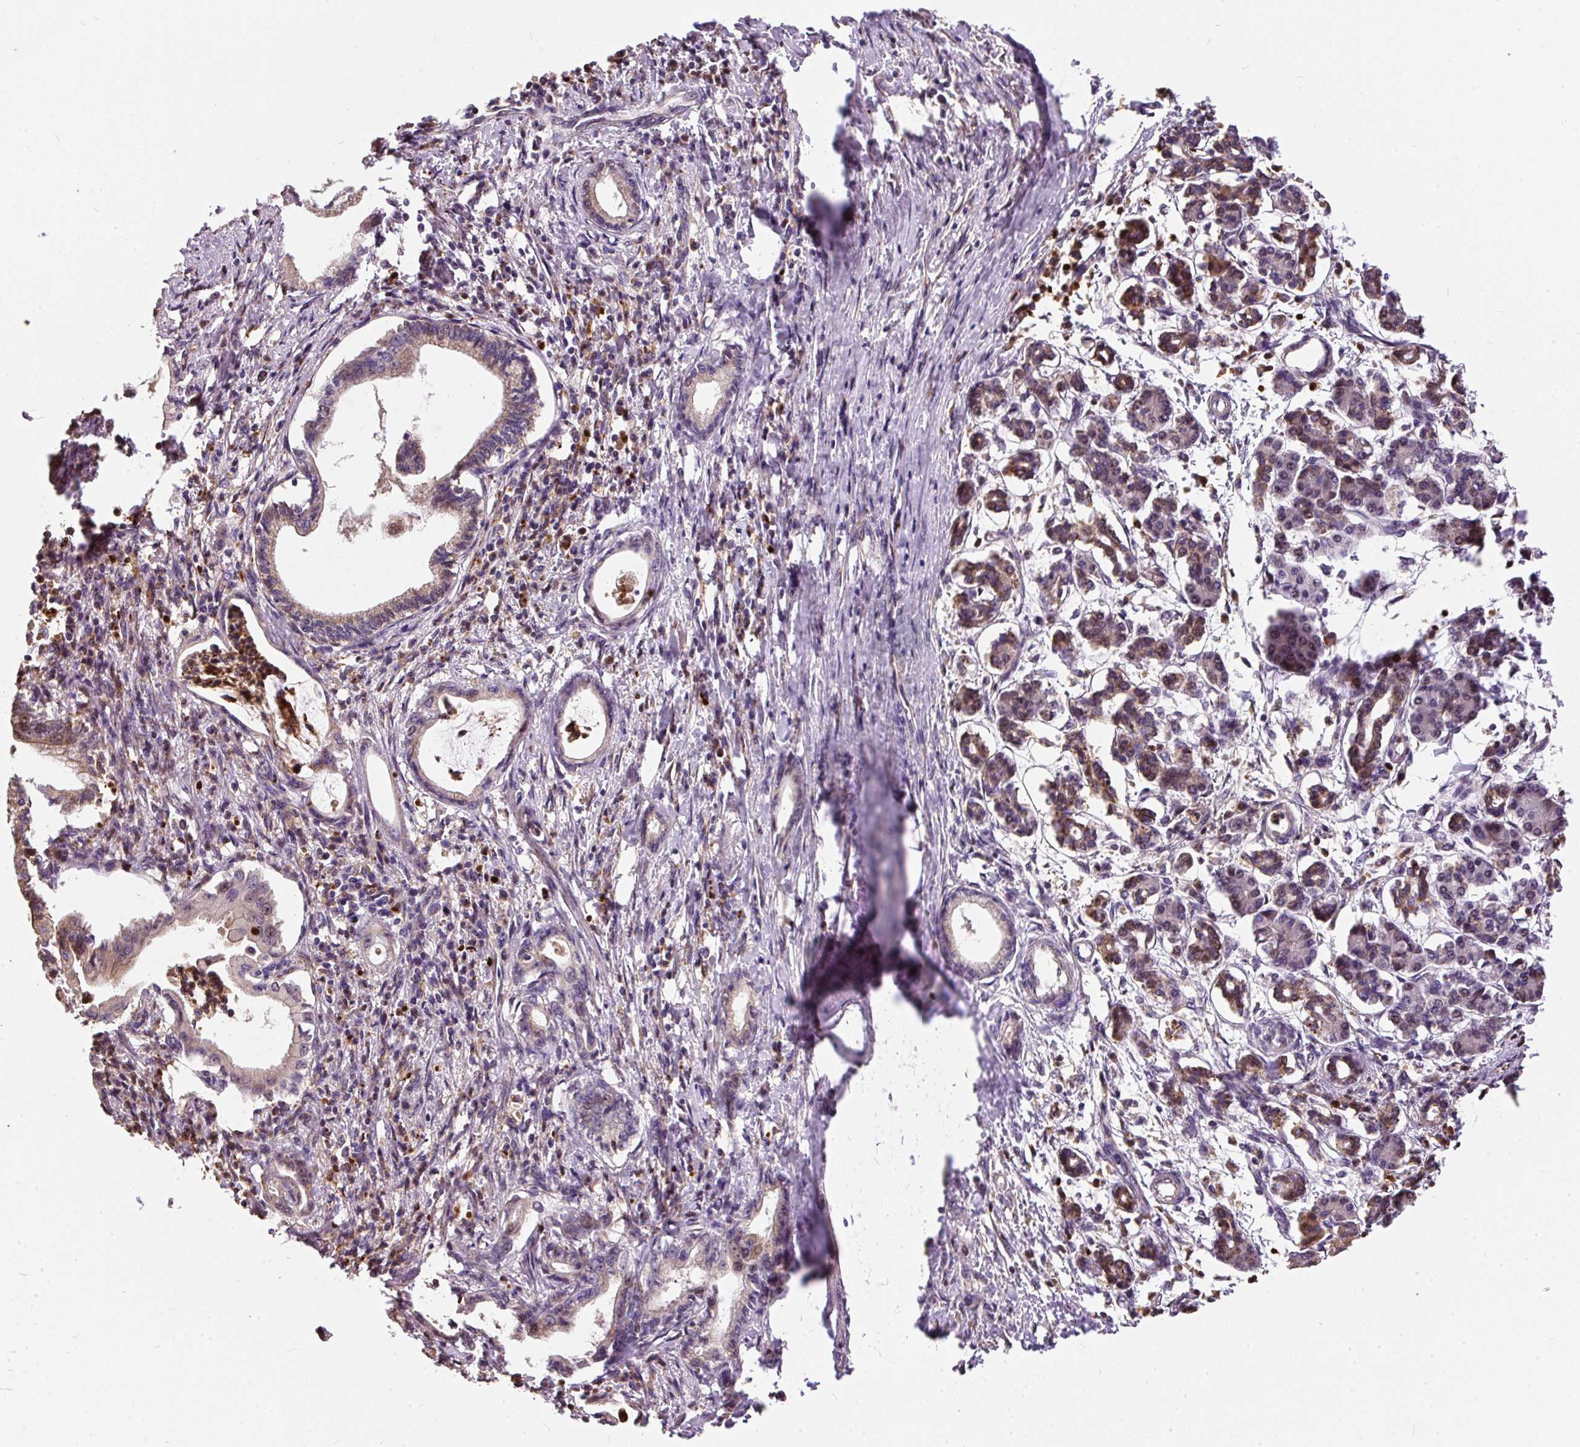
{"staining": {"intensity": "weak", "quantity": "<25%", "location": "cytoplasmic/membranous"}, "tissue": "pancreatic cancer", "cell_type": "Tumor cells", "image_type": "cancer", "snomed": [{"axis": "morphology", "description": "Adenocarcinoma, NOS"}, {"axis": "topography", "description": "Pancreas"}], "caption": "Pancreatic cancer (adenocarcinoma) was stained to show a protein in brown. There is no significant expression in tumor cells.", "gene": "PUS7L", "patient": {"sex": "female", "age": 55}}